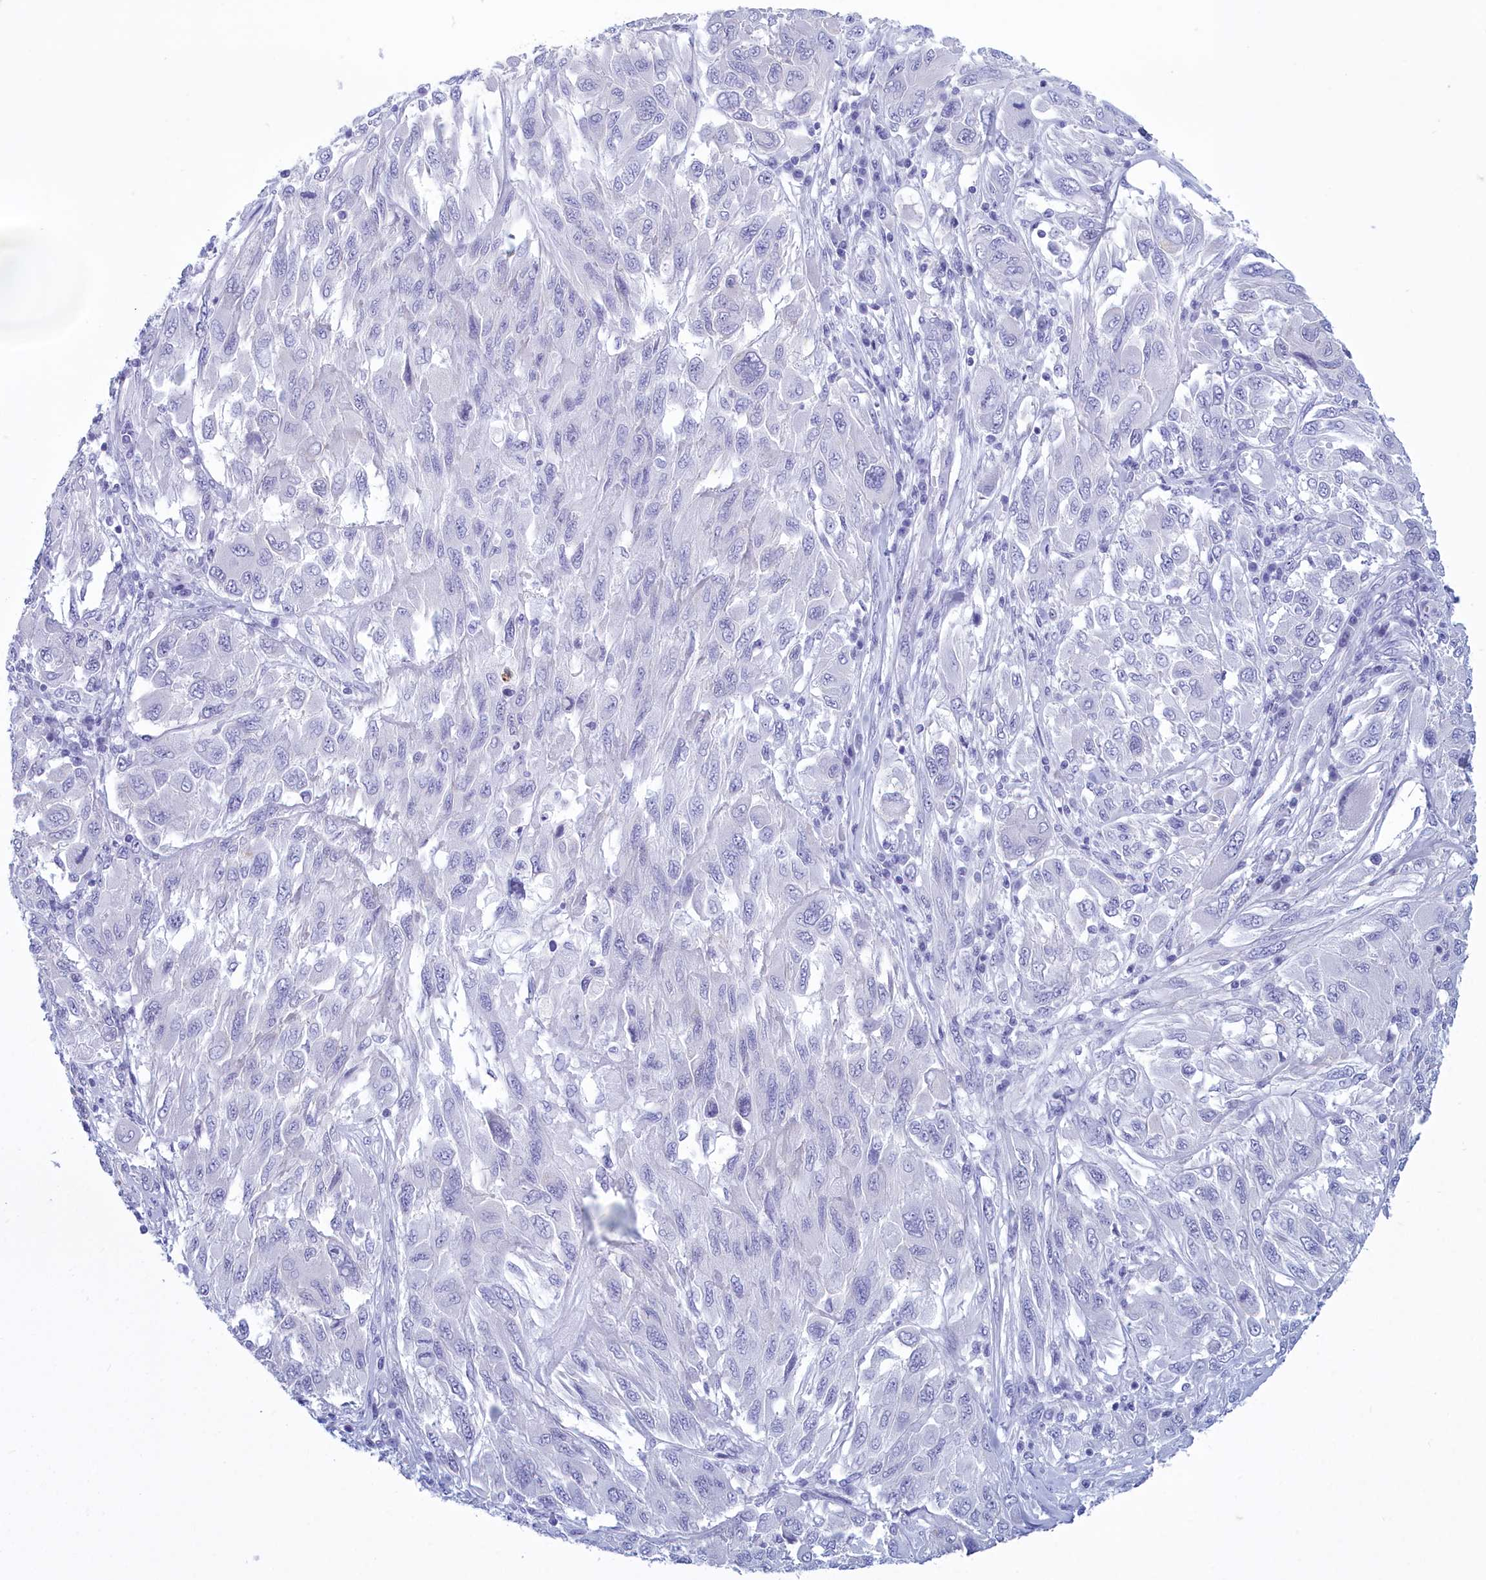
{"staining": {"intensity": "negative", "quantity": "none", "location": "none"}, "tissue": "melanoma", "cell_type": "Tumor cells", "image_type": "cancer", "snomed": [{"axis": "morphology", "description": "Malignant melanoma, NOS"}, {"axis": "topography", "description": "Skin"}], "caption": "Human melanoma stained for a protein using immunohistochemistry (IHC) displays no positivity in tumor cells.", "gene": "TMEM97", "patient": {"sex": "female", "age": 91}}